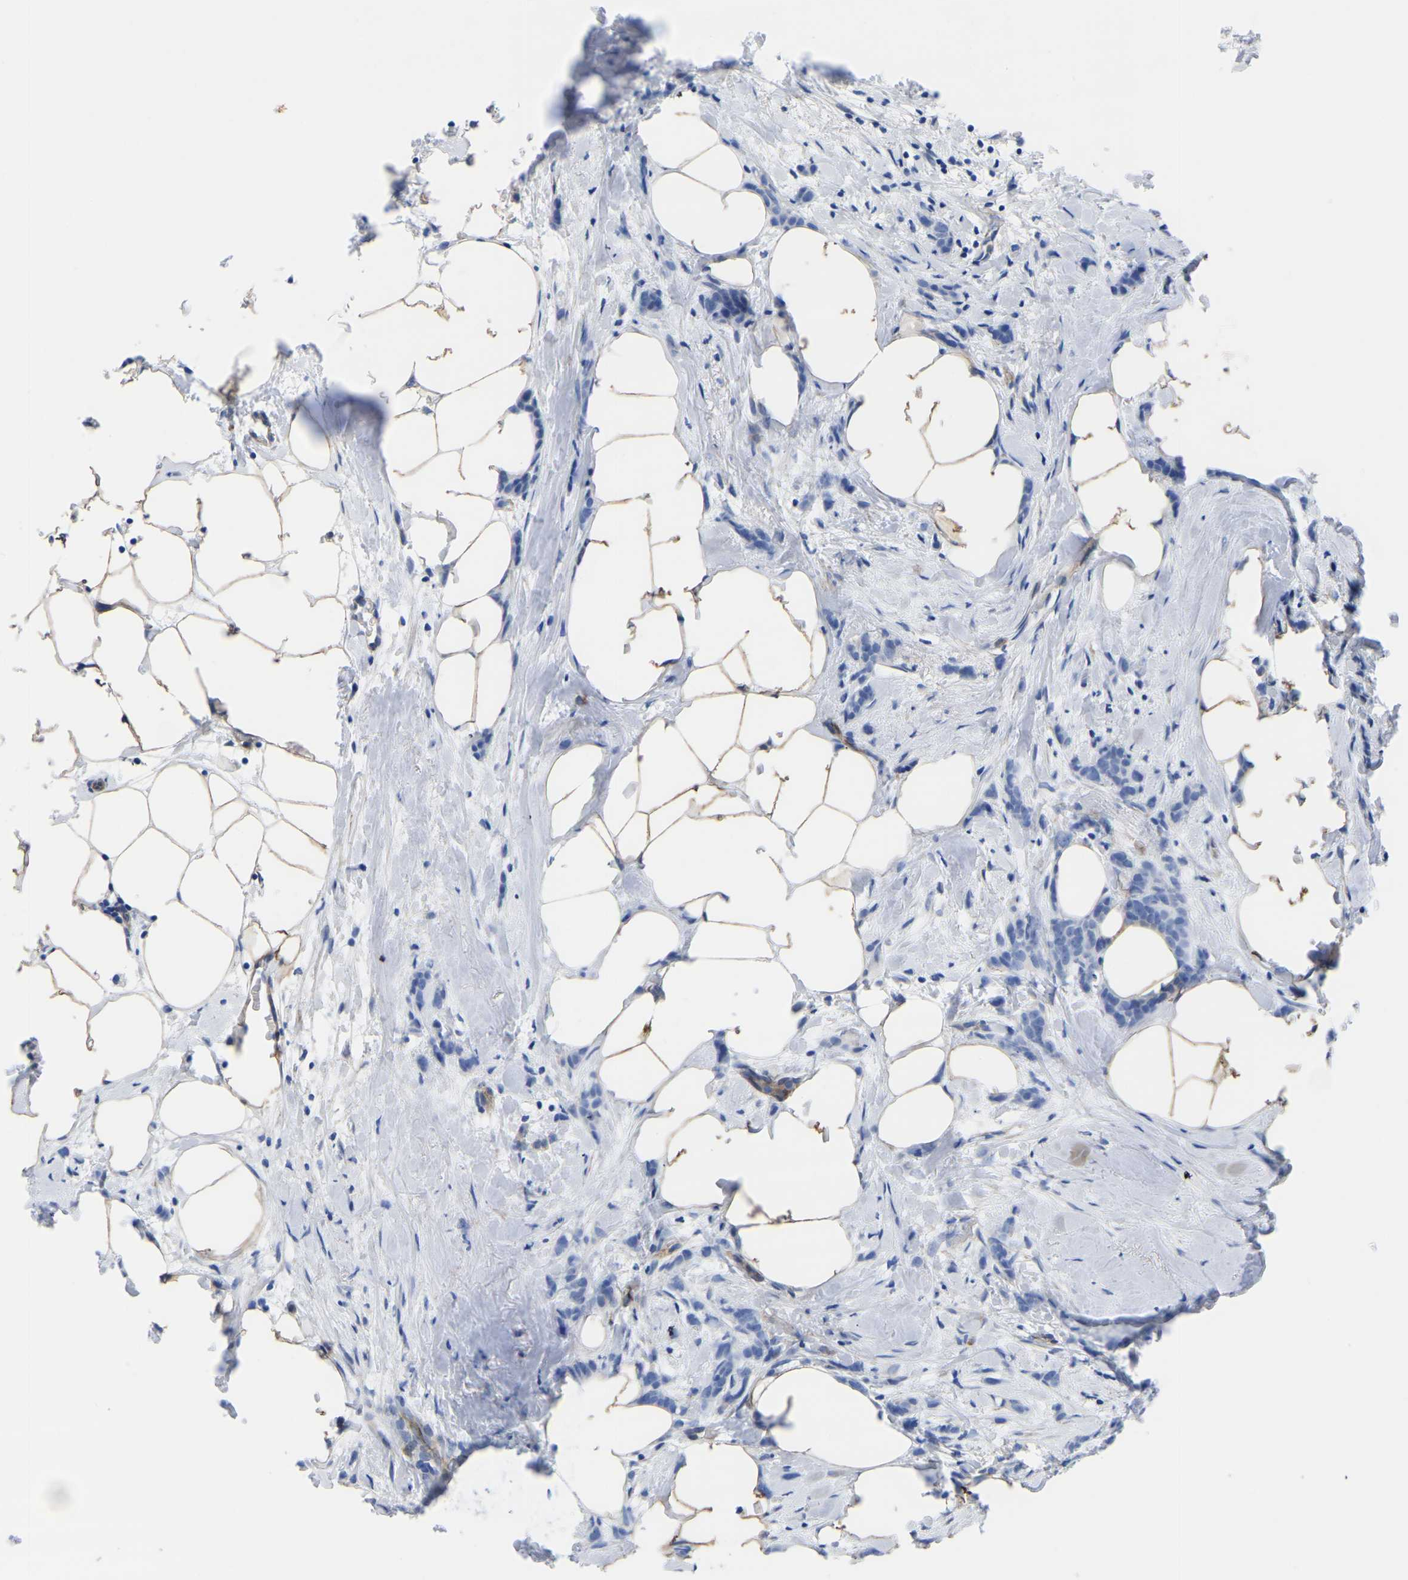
{"staining": {"intensity": "negative", "quantity": "none", "location": "none"}, "tissue": "breast cancer", "cell_type": "Tumor cells", "image_type": "cancer", "snomed": [{"axis": "morphology", "description": "Lobular carcinoma, in situ"}, {"axis": "morphology", "description": "Lobular carcinoma"}, {"axis": "topography", "description": "Breast"}], "caption": "High magnification brightfield microscopy of breast lobular carcinoma stained with DAB (3,3'-diaminobenzidine) (brown) and counterstained with hematoxylin (blue): tumor cells show no significant staining. (Immunohistochemistry (ihc), brightfield microscopy, high magnification).", "gene": "SLC45A3", "patient": {"sex": "female", "age": 41}}